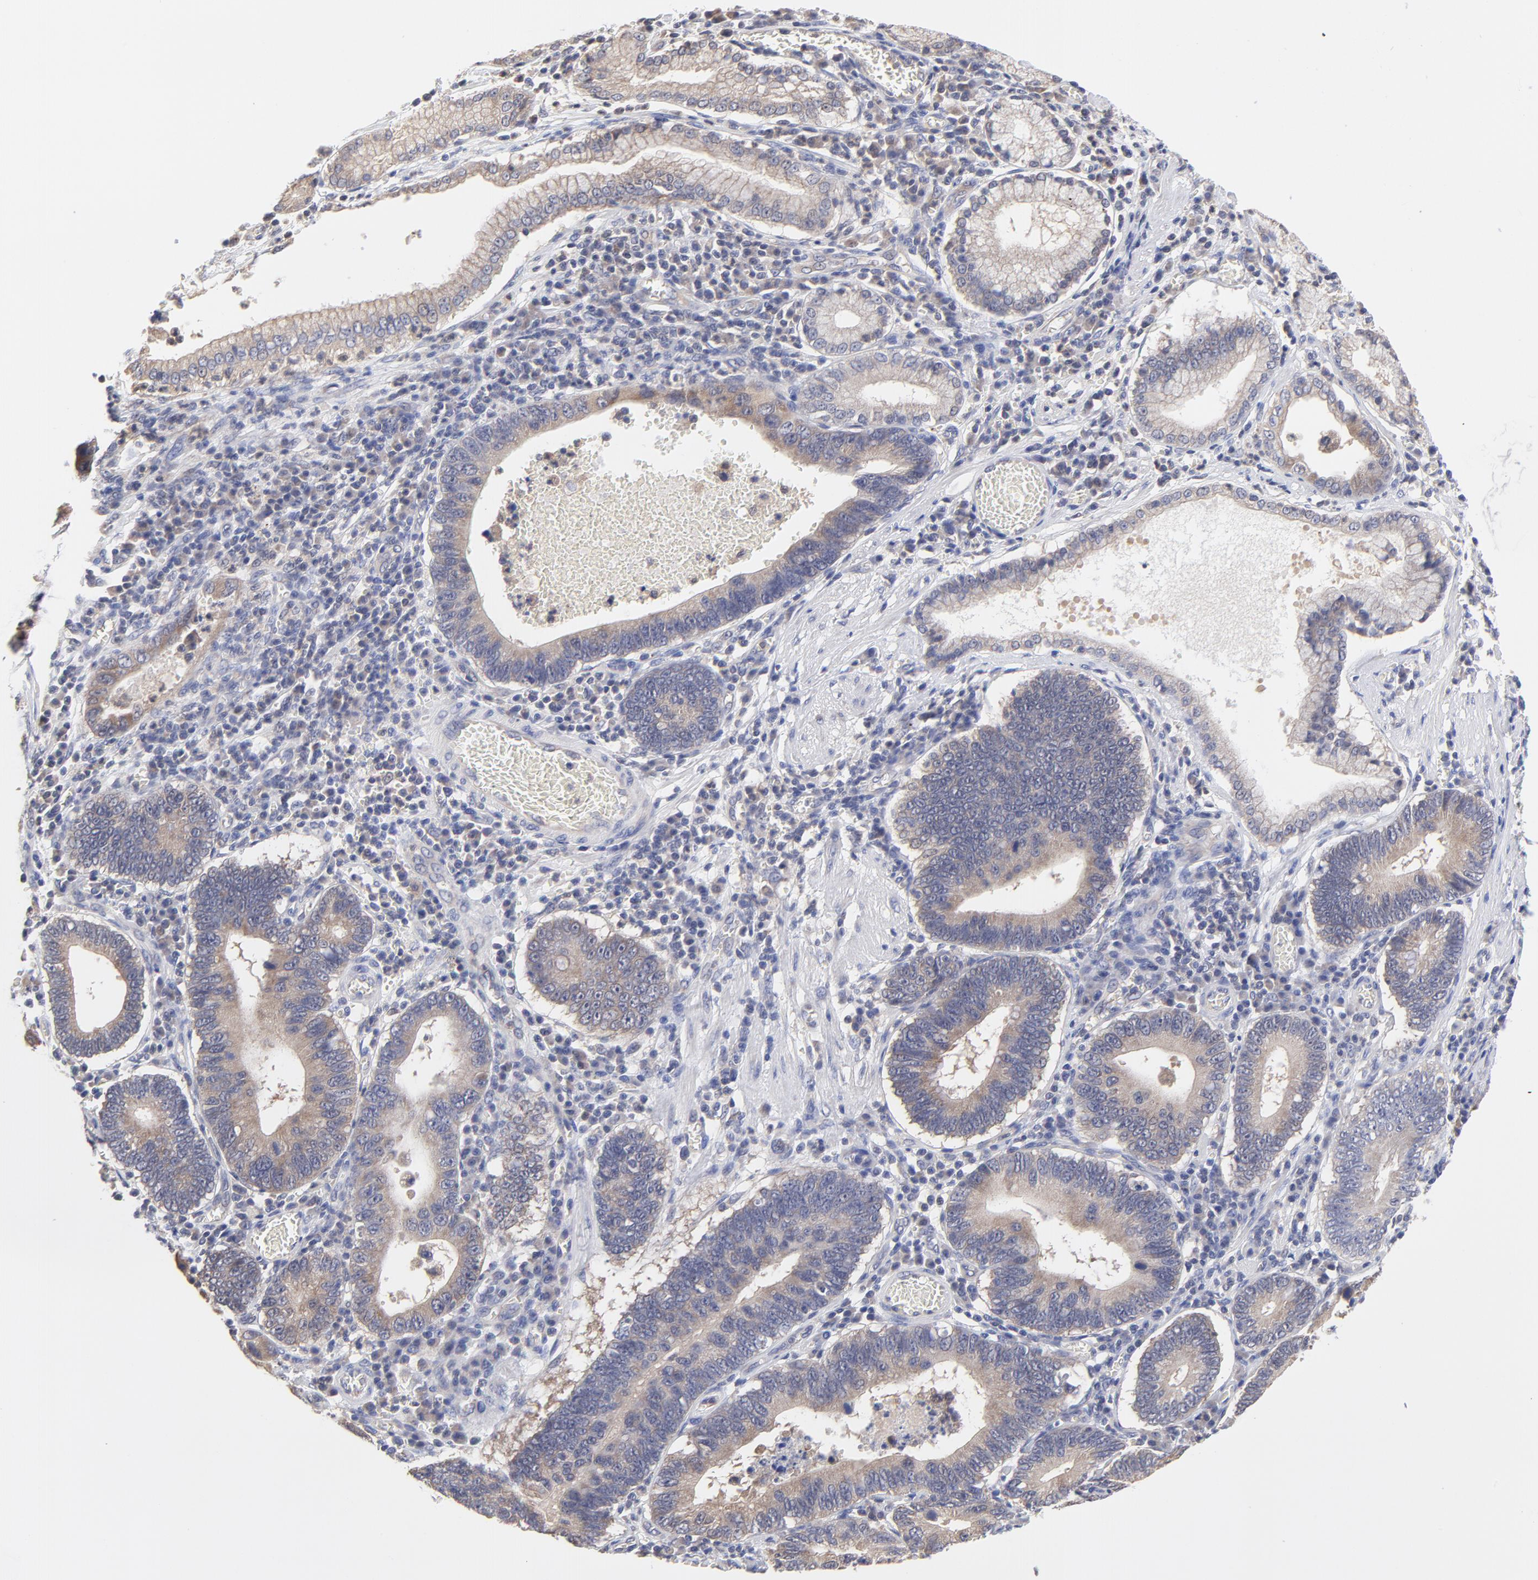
{"staining": {"intensity": "moderate", "quantity": ">75%", "location": "cytoplasmic/membranous"}, "tissue": "stomach cancer", "cell_type": "Tumor cells", "image_type": "cancer", "snomed": [{"axis": "morphology", "description": "Adenocarcinoma, NOS"}, {"axis": "topography", "description": "Stomach"}, {"axis": "topography", "description": "Gastric cardia"}], "caption": "Immunohistochemical staining of stomach cancer exhibits medium levels of moderate cytoplasmic/membranous protein staining in about >75% of tumor cells.", "gene": "PCMT1", "patient": {"sex": "male", "age": 59}}